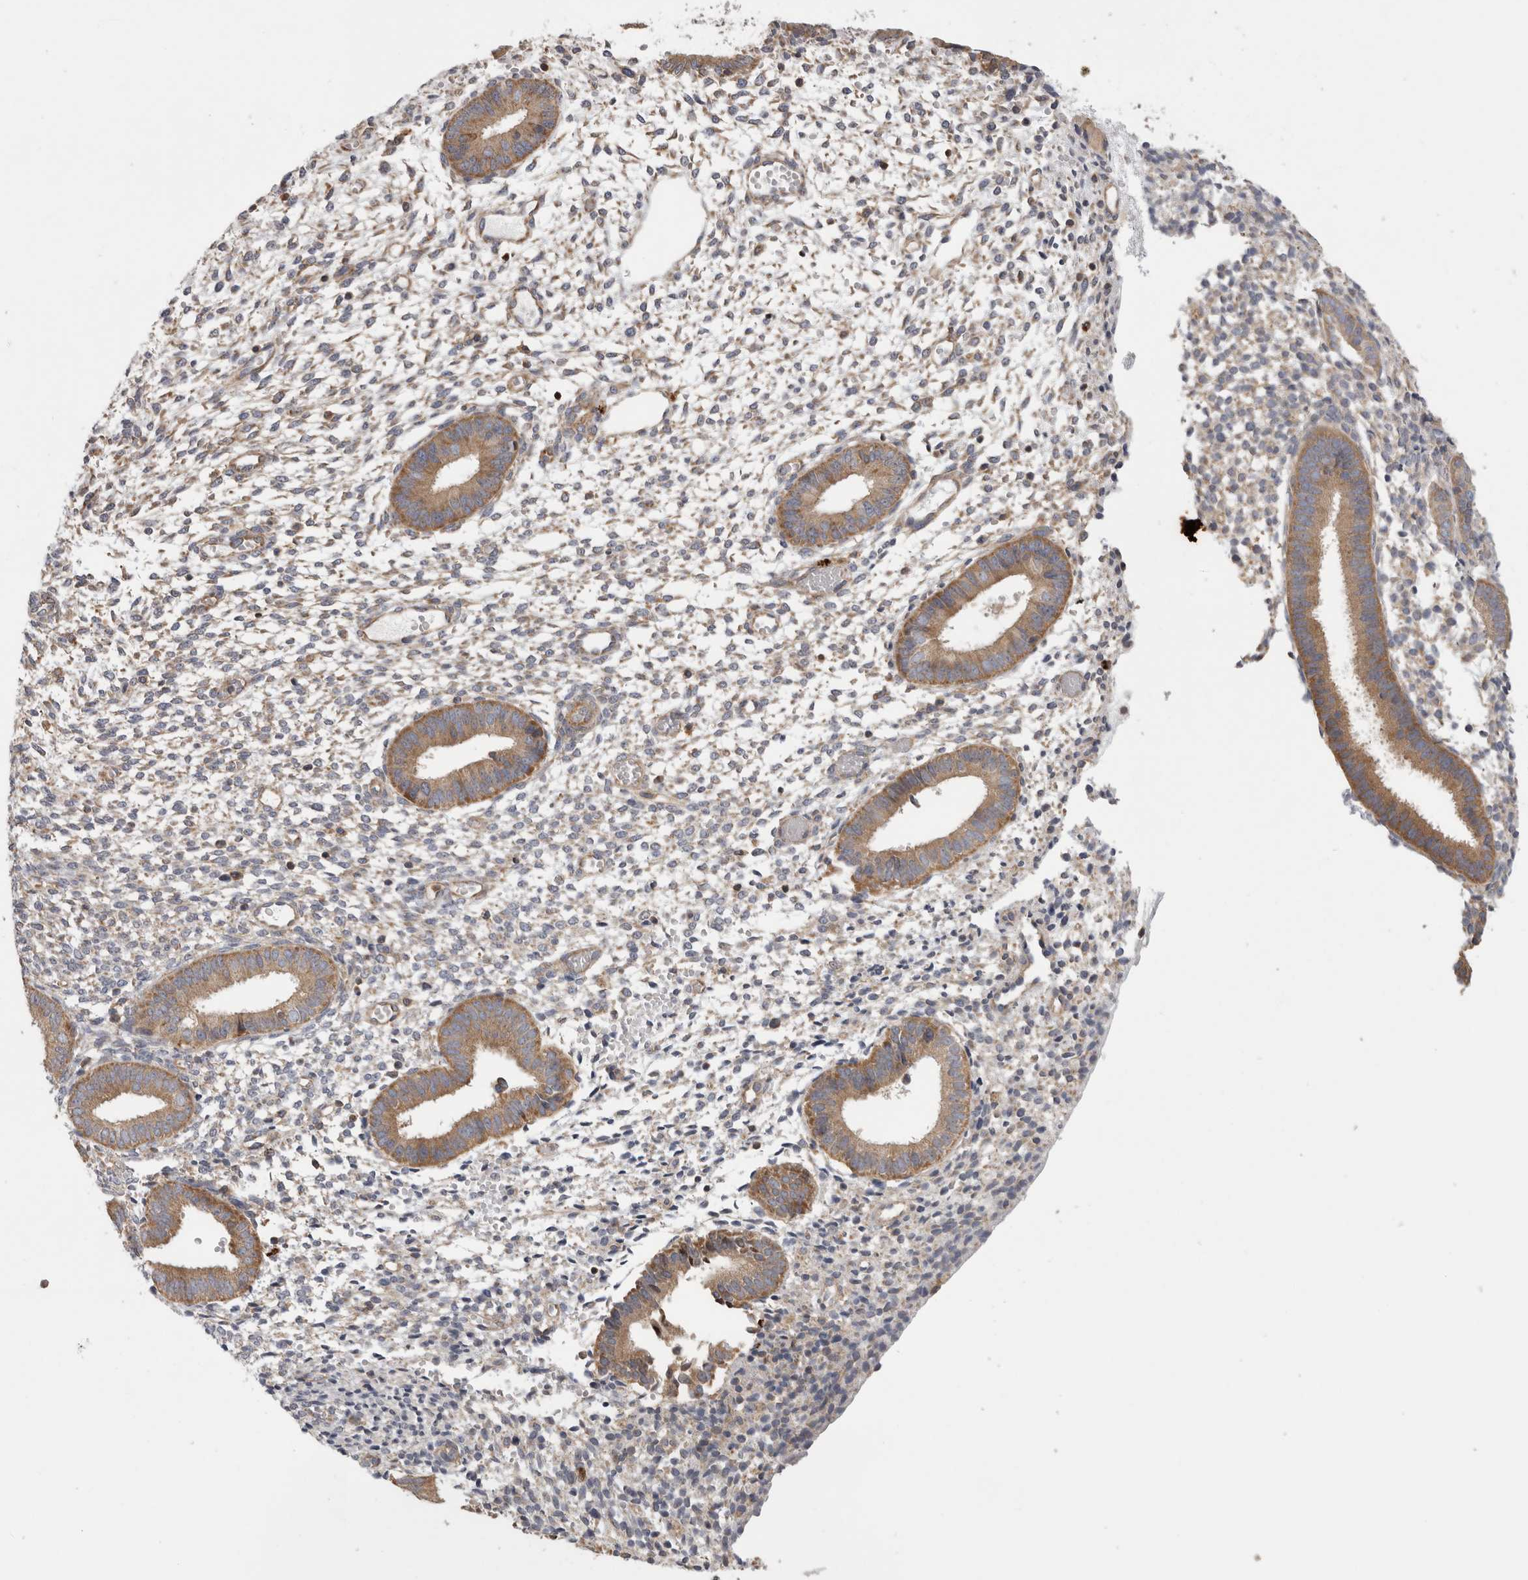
{"staining": {"intensity": "weak", "quantity": "<25%", "location": "cytoplasmic/membranous"}, "tissue": "endometrium", "cell_type": "Cells in endometrial stroma", "image_type": "normal", "snomed": [{"axis": "morphology", "description": "Normal tissue, NOS"}, {"axis": "topography", "description": "Endometrium"}], "caption": "Micrograph shows no significant protein staining in cells in endometrial stroma of normal endometrium.", "gene": "GRIK2", "patient": {"sex": "female", "age": 46}}